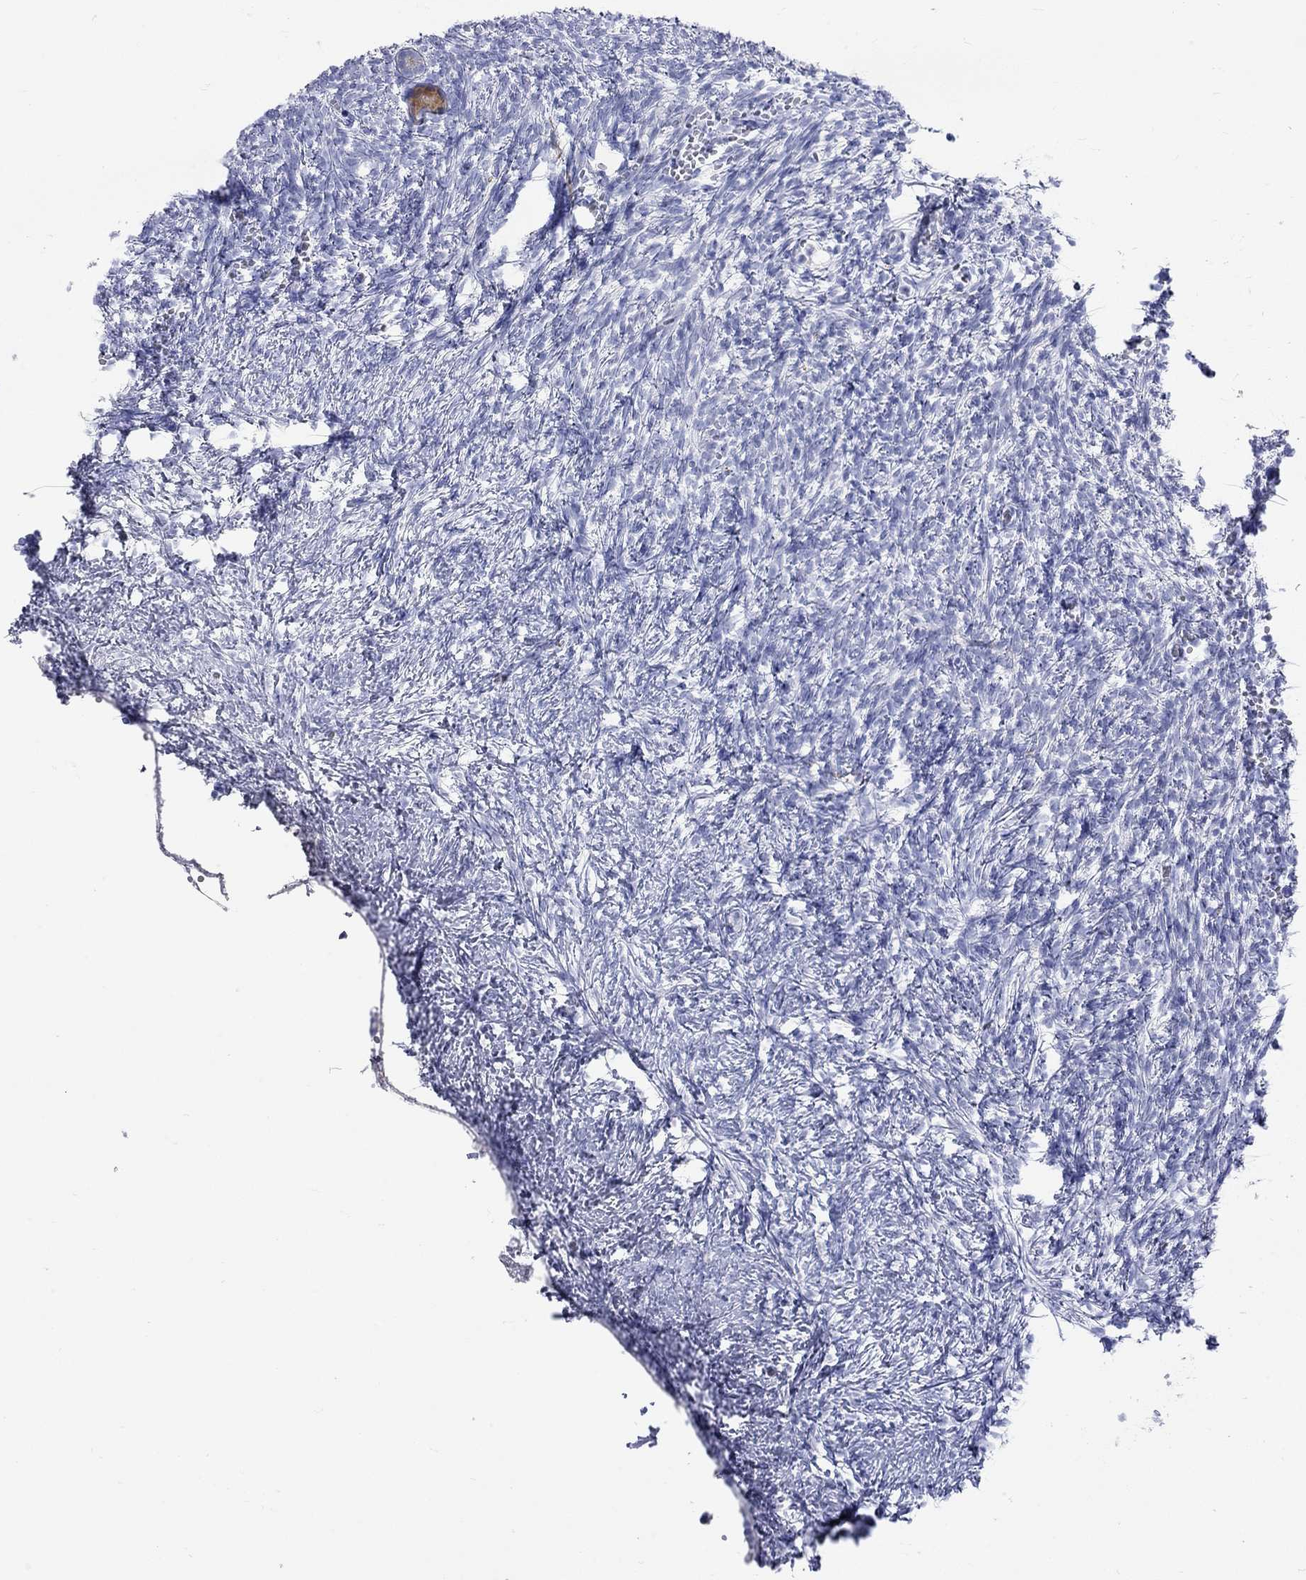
{"staining": {"intensity": "strong", "quantity": "25%-75%", "location": "cytoplasmic/membranous"}, "tissue": "ovary", "cell_type": "Follicle cells", "image_type": "normal", "snomed": [{"axis": "morphology", "description": "Normal tissue, NOS"}, {"axis": "topography", "description": "Ovary"}], "caption": "The immunohistochemical stain labels strong cytoplasmic/membranous expression in follicle cells of unremarkable ovary. The protein of interest is stained brown, and the nuclei are stained in blue (DAB (3,3'-diaminobenzidine) IHC with brightfield microscopy, high magnification).", "gene": "SPATA9", "patient": {"sex": "female", "age": 43}}